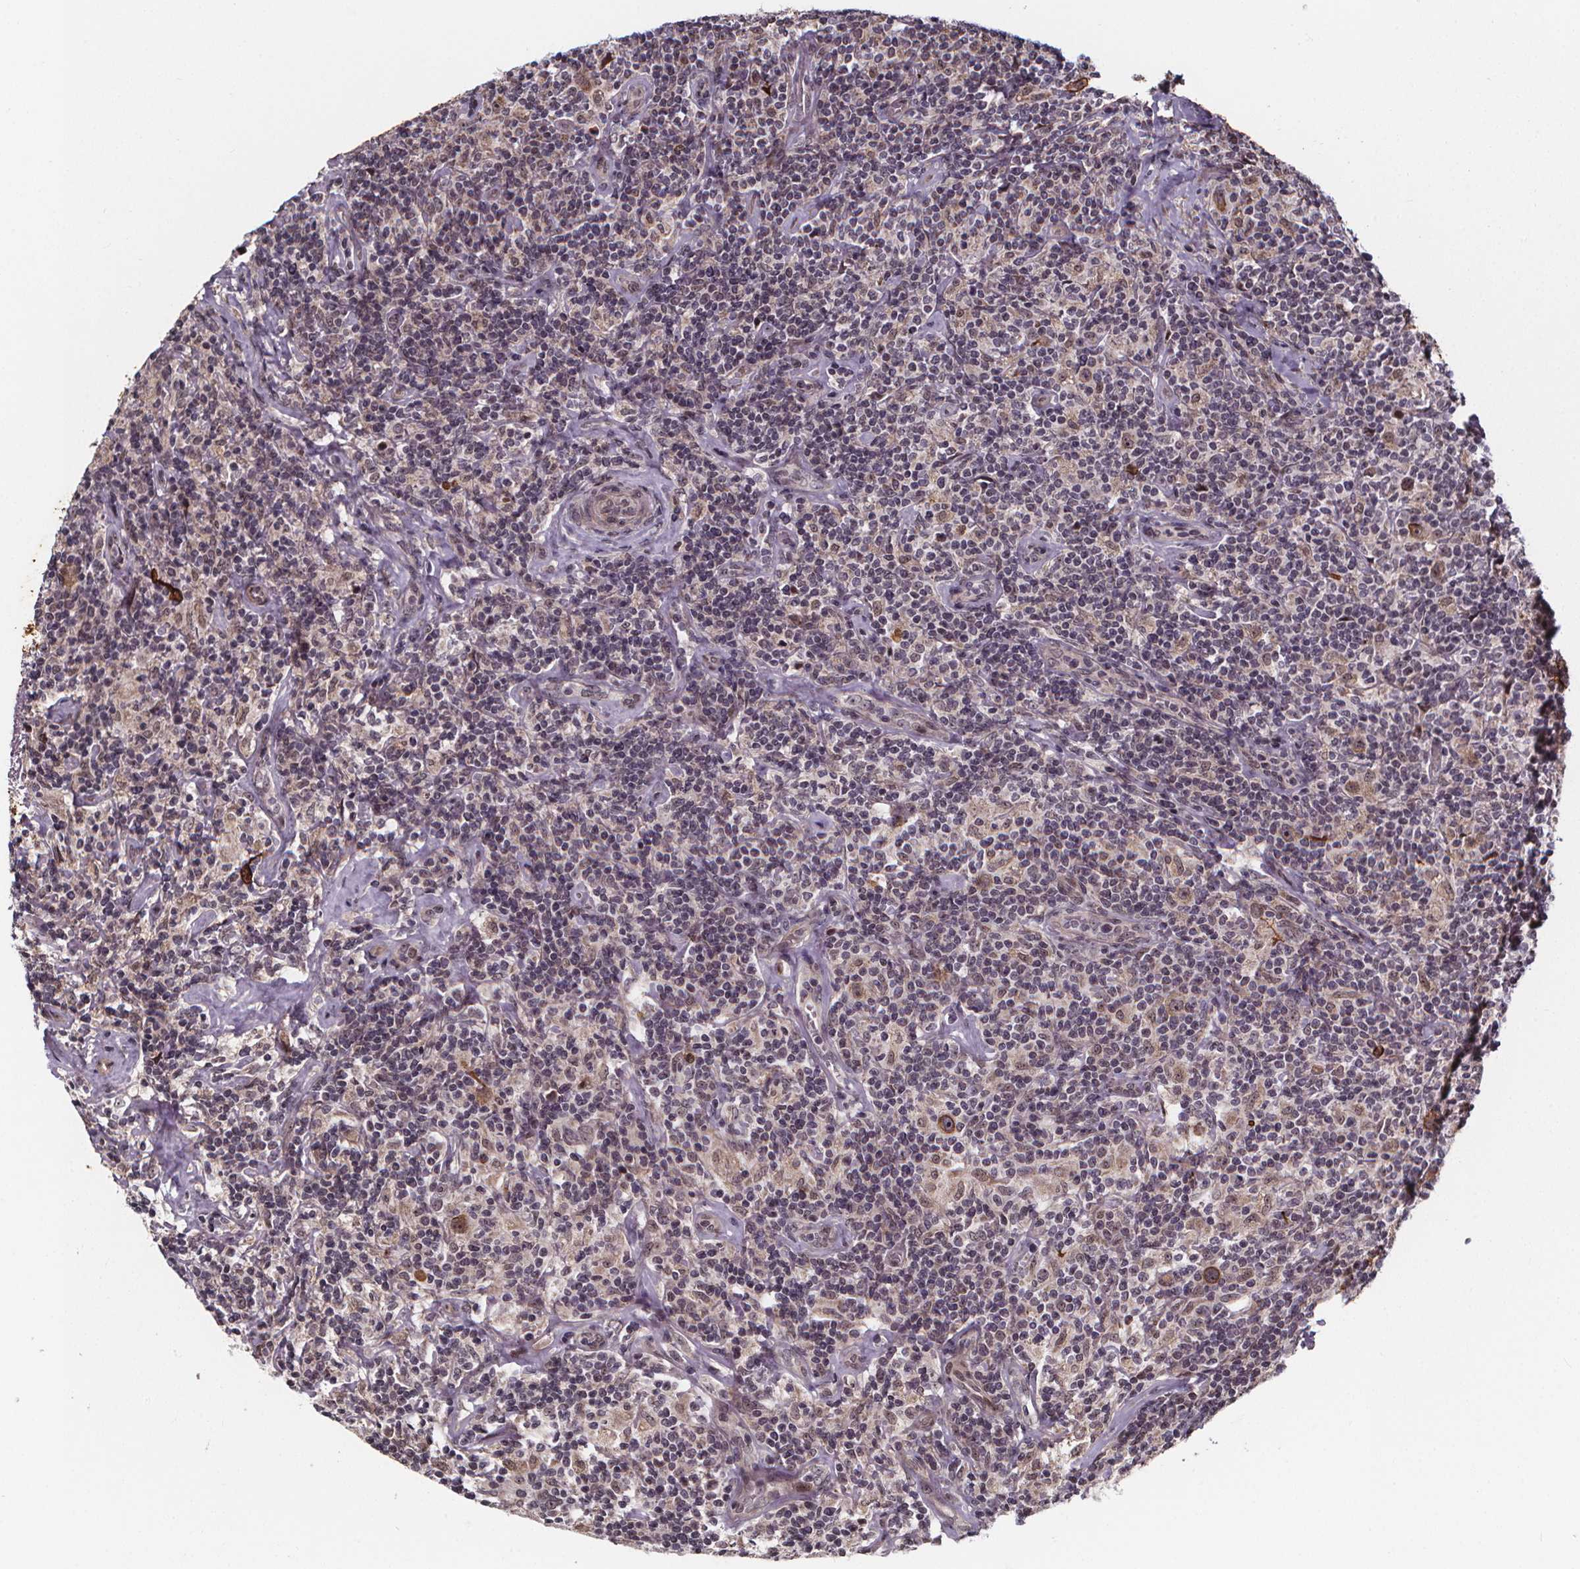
{"staining": {"intensity": "moderate", "quantity": ">75%", "location": "cytoplasmic/membranous"}, "tissue": "lymphoma", "cell_type": "Tumor cells", "image_type": "cancer", "snomed": [{"axis": "morphology", "description": "Hodgkin's disease, NOS"}, {"axis": "topography", "description": "Lymph node"}], "caption": "Approximately >75% of tumor cells in lymphoma display moderate cytoplasmic/membranous protein staining as visualized by brown immunohistochemical staining.", "gene": "DDIT3", "patient": {"sex": "male", "age": 70}}